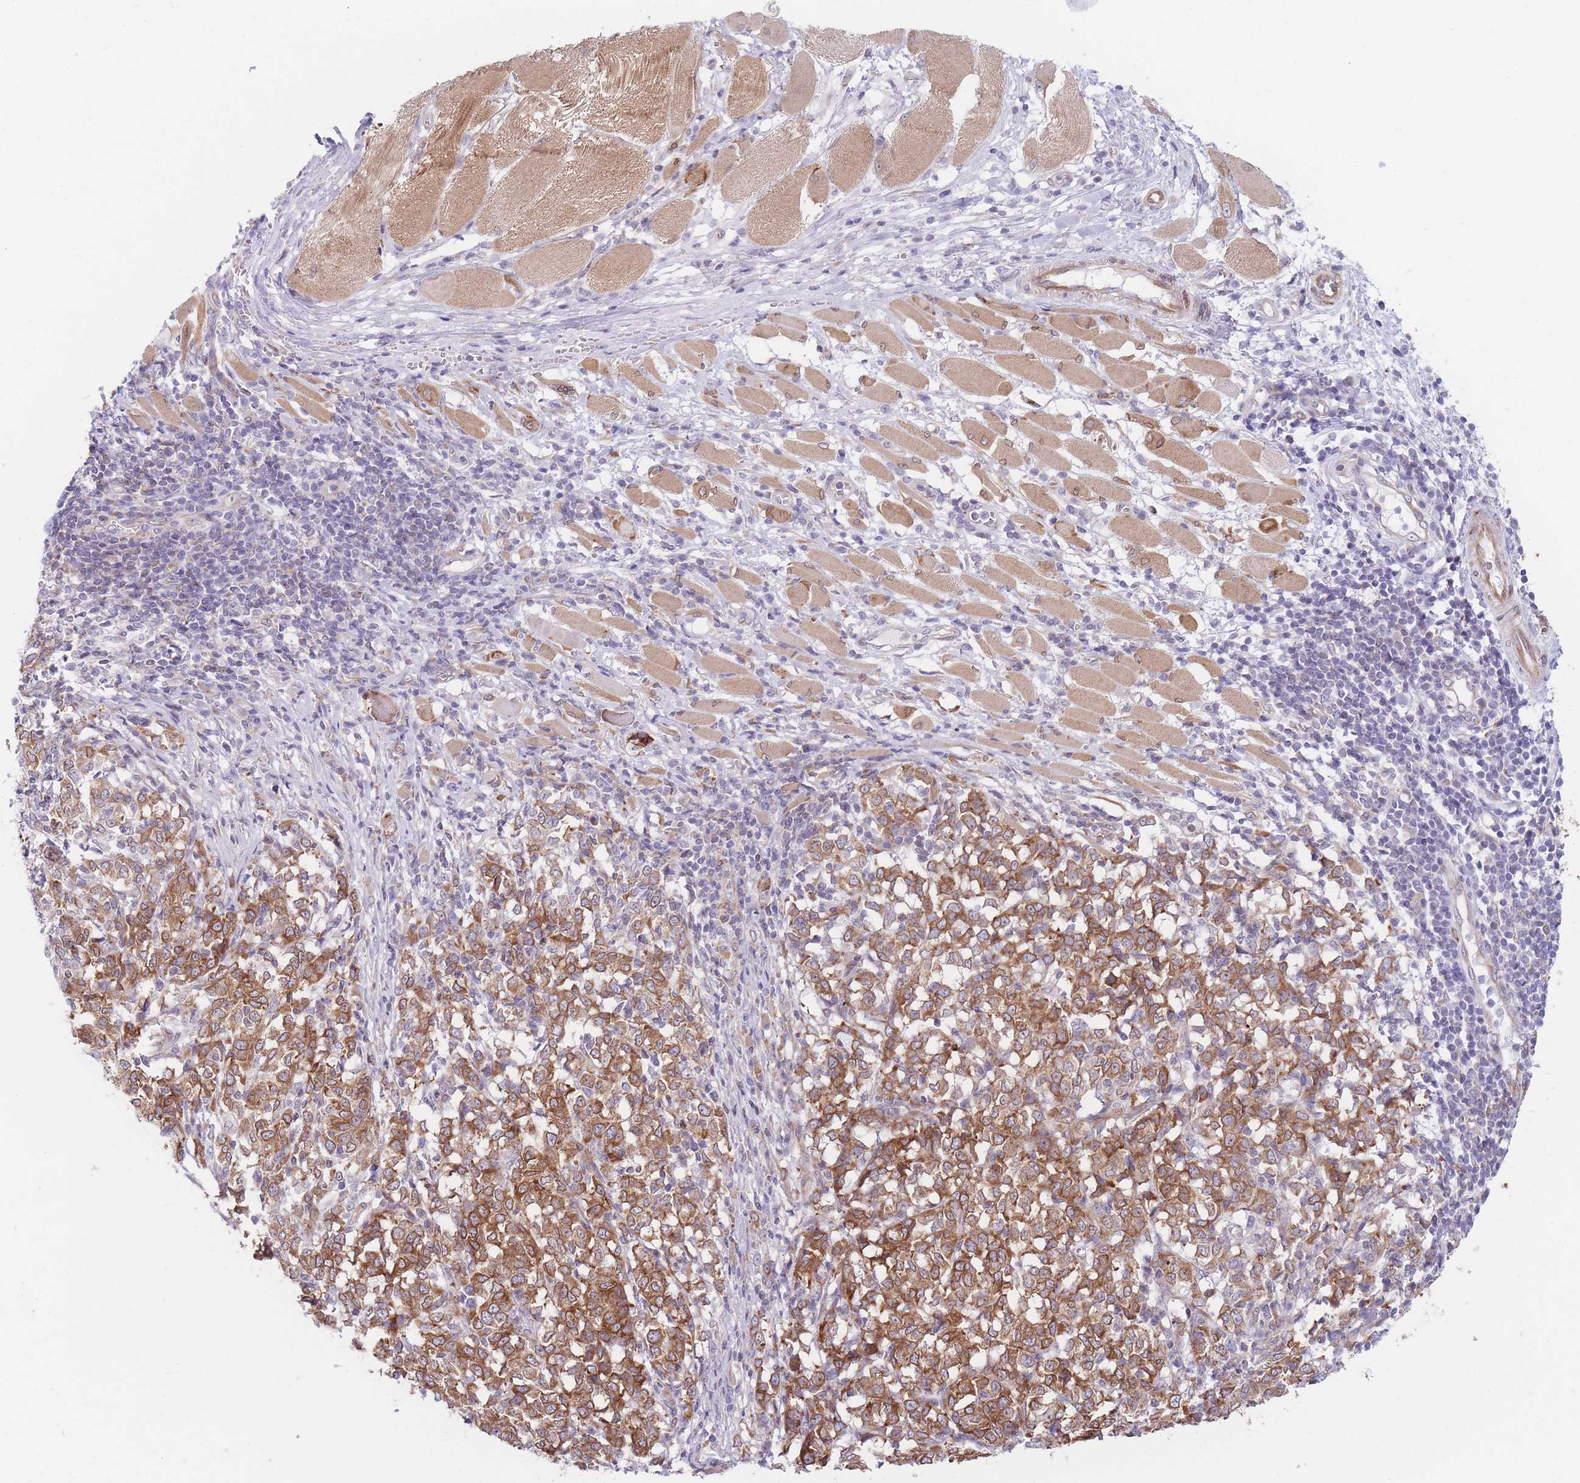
{"staining": {"intensity": "moderate", "quantity": ">75%", "location": "cytoplasmic/membranous"}, "tissue": "melanoma", "cell_type": "Tumor cells", "image_type": "cancer", "snomed": [{"axis": "morphology", "description": "Malignant melanoma, NOS"}, {"axis": "topography", "description": "Skin"}], "caption": "Immunohistochemical staining of malignant melanoma shows medium levels of moderate cytoplasmic/membranous protein expression in approximately >75% of tumor cells.", "gene": "AK9", "patient": {"sex": "female", "age": 72}}